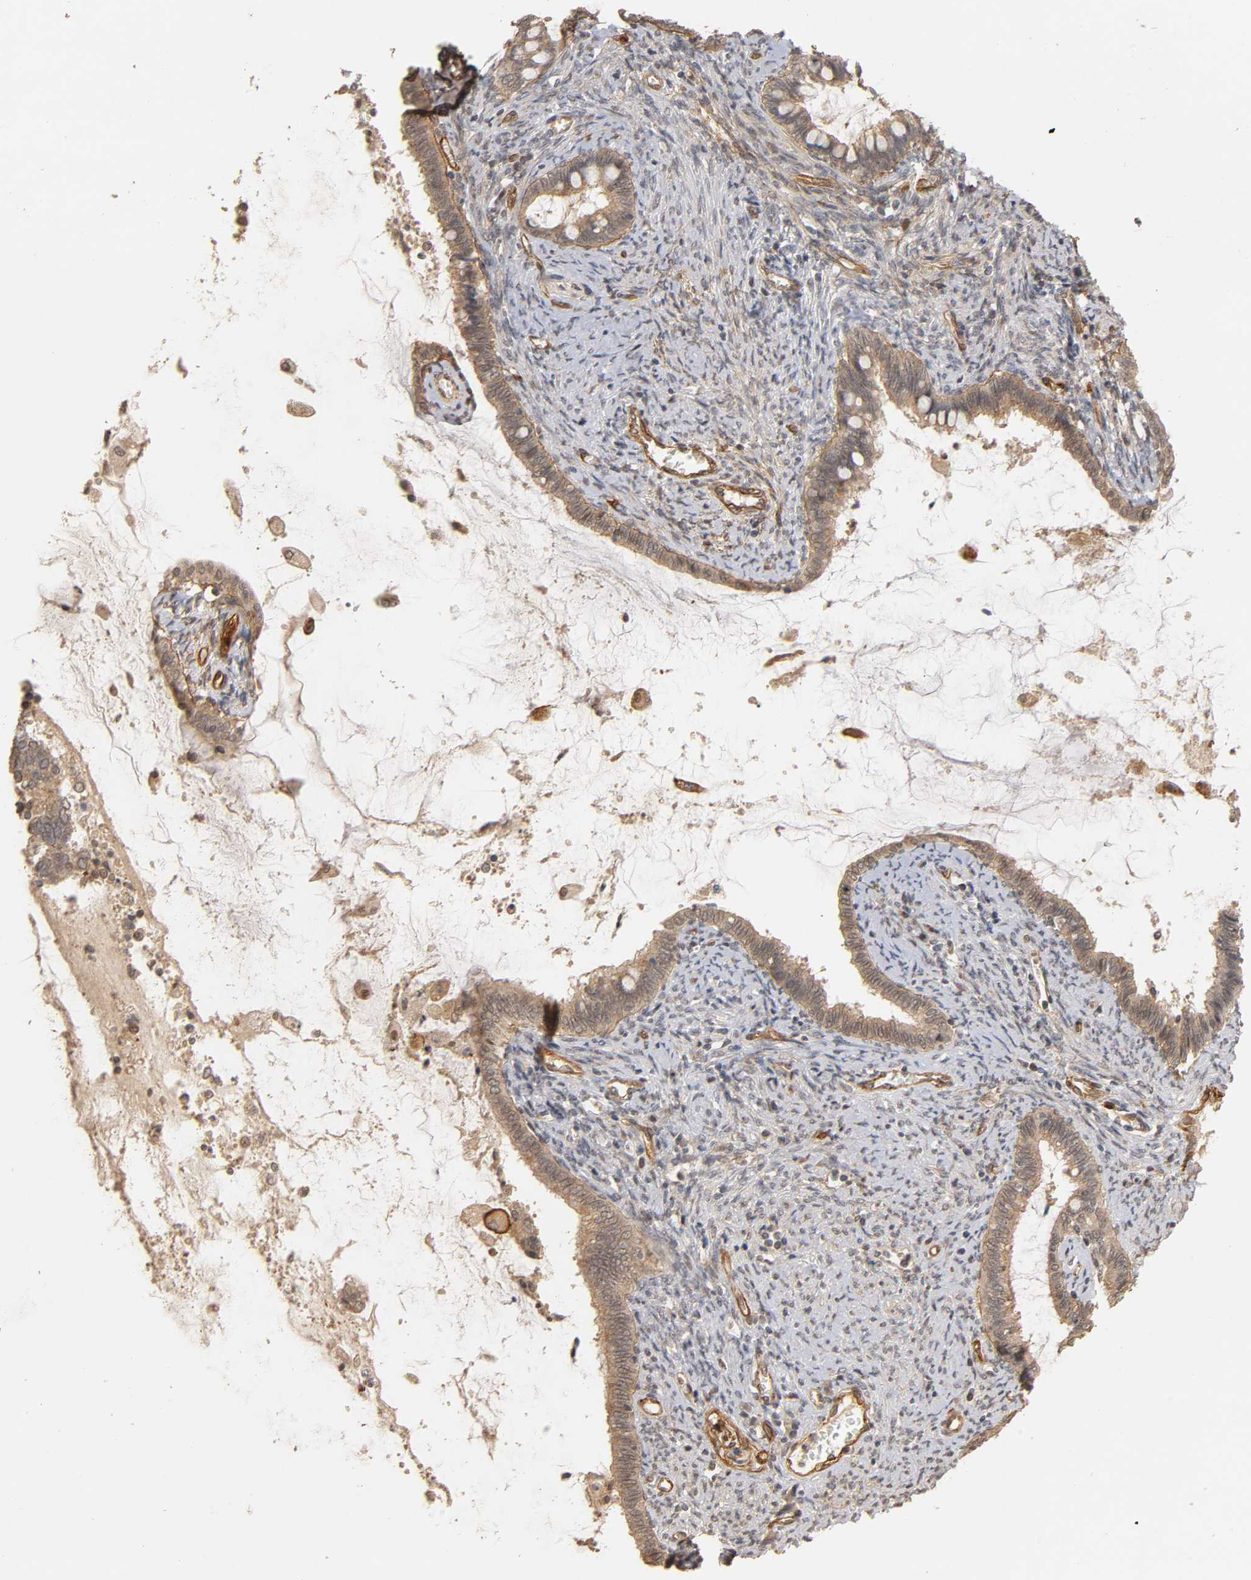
{"staining": {"intensity": "moderate", "quantity": ">75%", "location": "cytoplasmic/membranous"}, "tissue": "cervical cancer", "cell_type": "Tumor cells", "image_type": "cancer", "snomed": [{"axis": "morphology", "description": "Adenocarcinoma, NOS"}, {"axis": "topography", "description": "Cervix"}], "caption": "The histopathology image reveals a brown stain indicating the presence of a protein in the cytoplasmic/membranous of tumor cells in cervical cancer. (DAB IHC, brown staining for protein, blue staining for nuclei).", "gene": "LAMB1", "patient": {"sex": "female", "age": 44}}